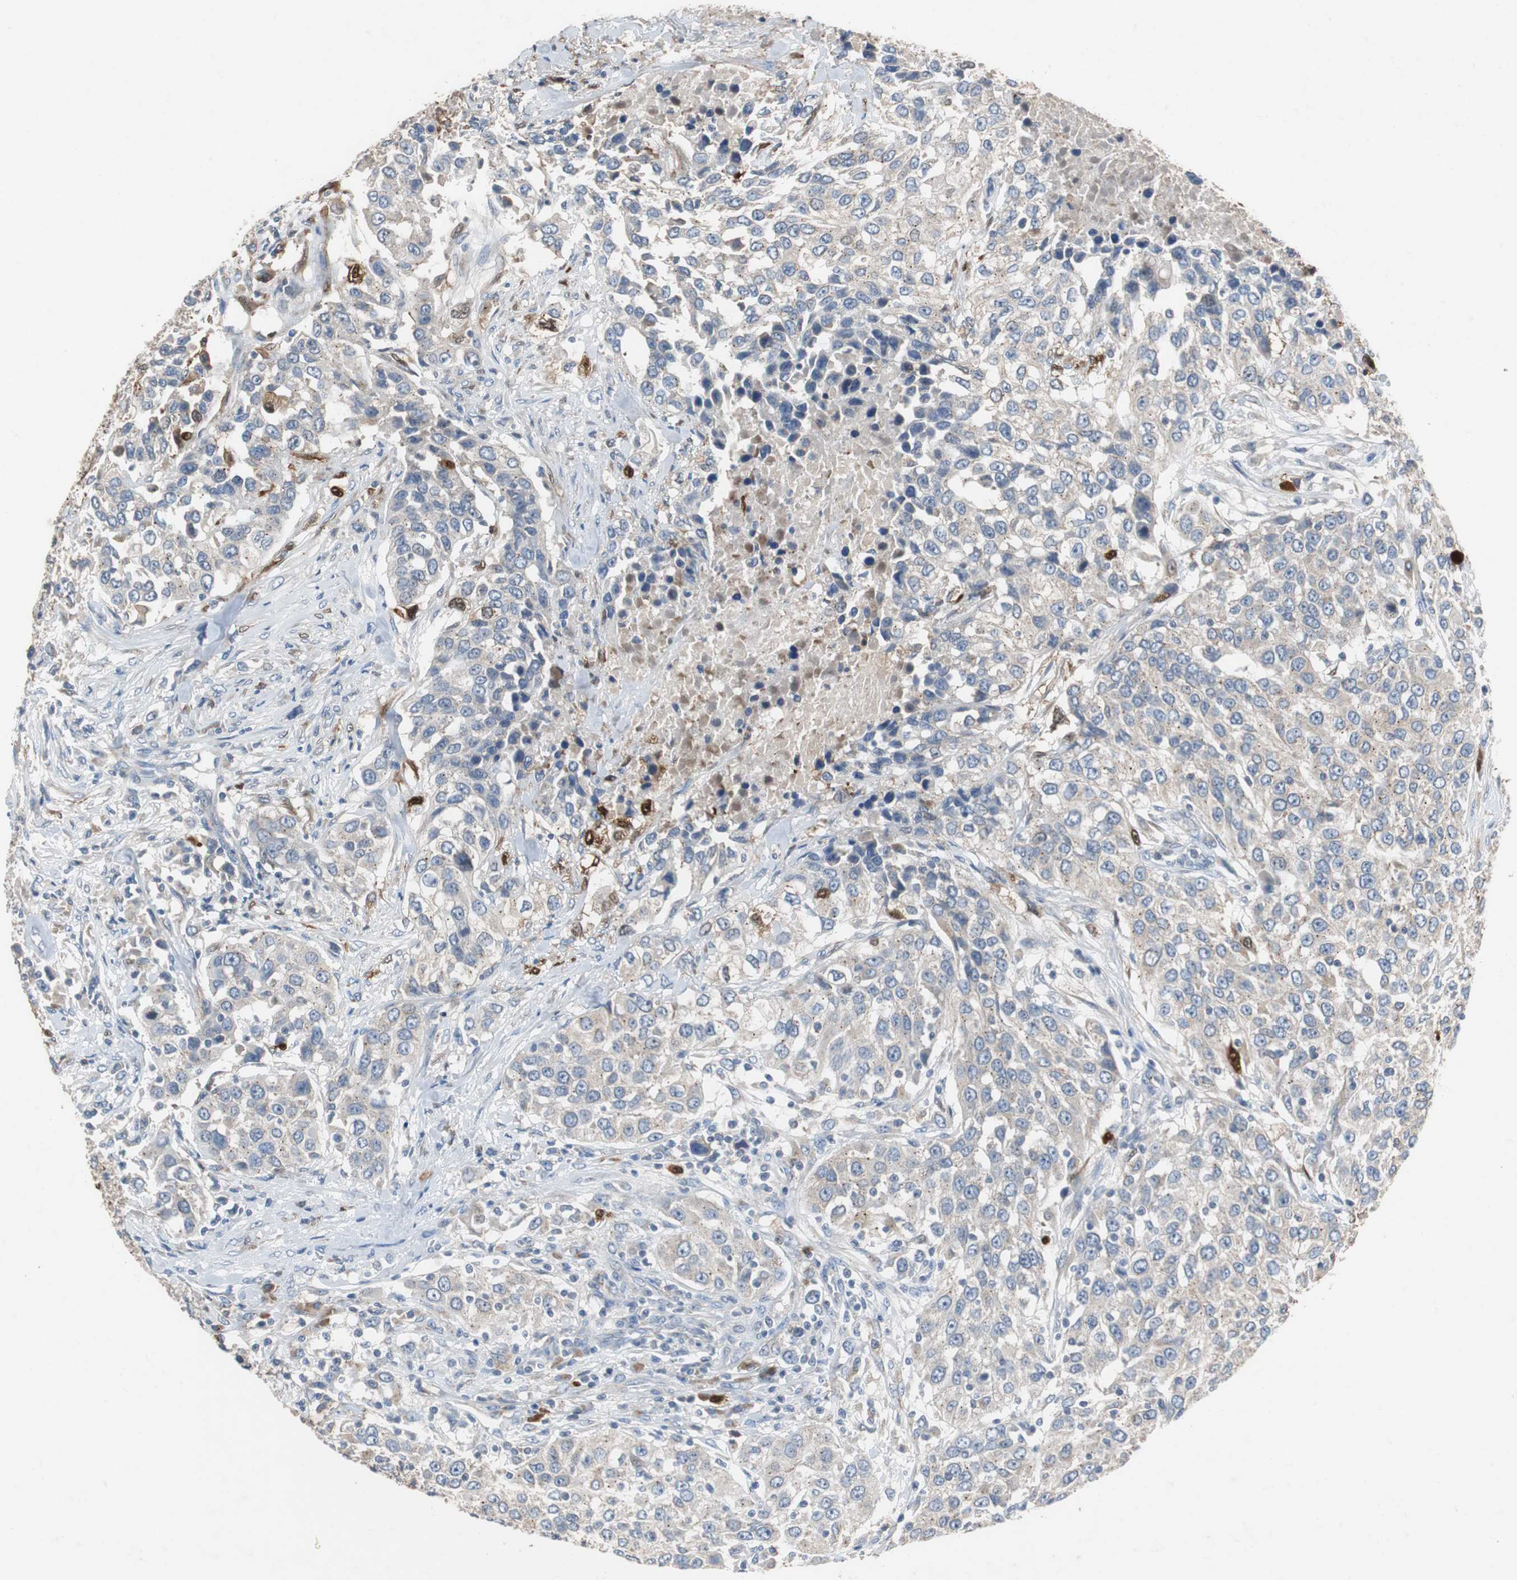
{"staining": {"intensity": "weak", "quantity": "25%-75%", "location": "cytoplasmic/membranous"}, "tissue": "urothelial cancer", "cell_type": "Tumor cells", "image_type": "cancer", "snomed": [{"axis": "morphology", "description": "Urothelial carcinoma, High grade"}, {"axis": "topography", "description": "Urinary bladder"}], "caption": "IHC of human urothelial carcinoma (high-grade) reveals low levels of weak cytoplasmic/membranous staining in approximately 25%-75% of tumor cells.", "gene": "CALB2", "patient": {"sex": "female", "age": 80}}